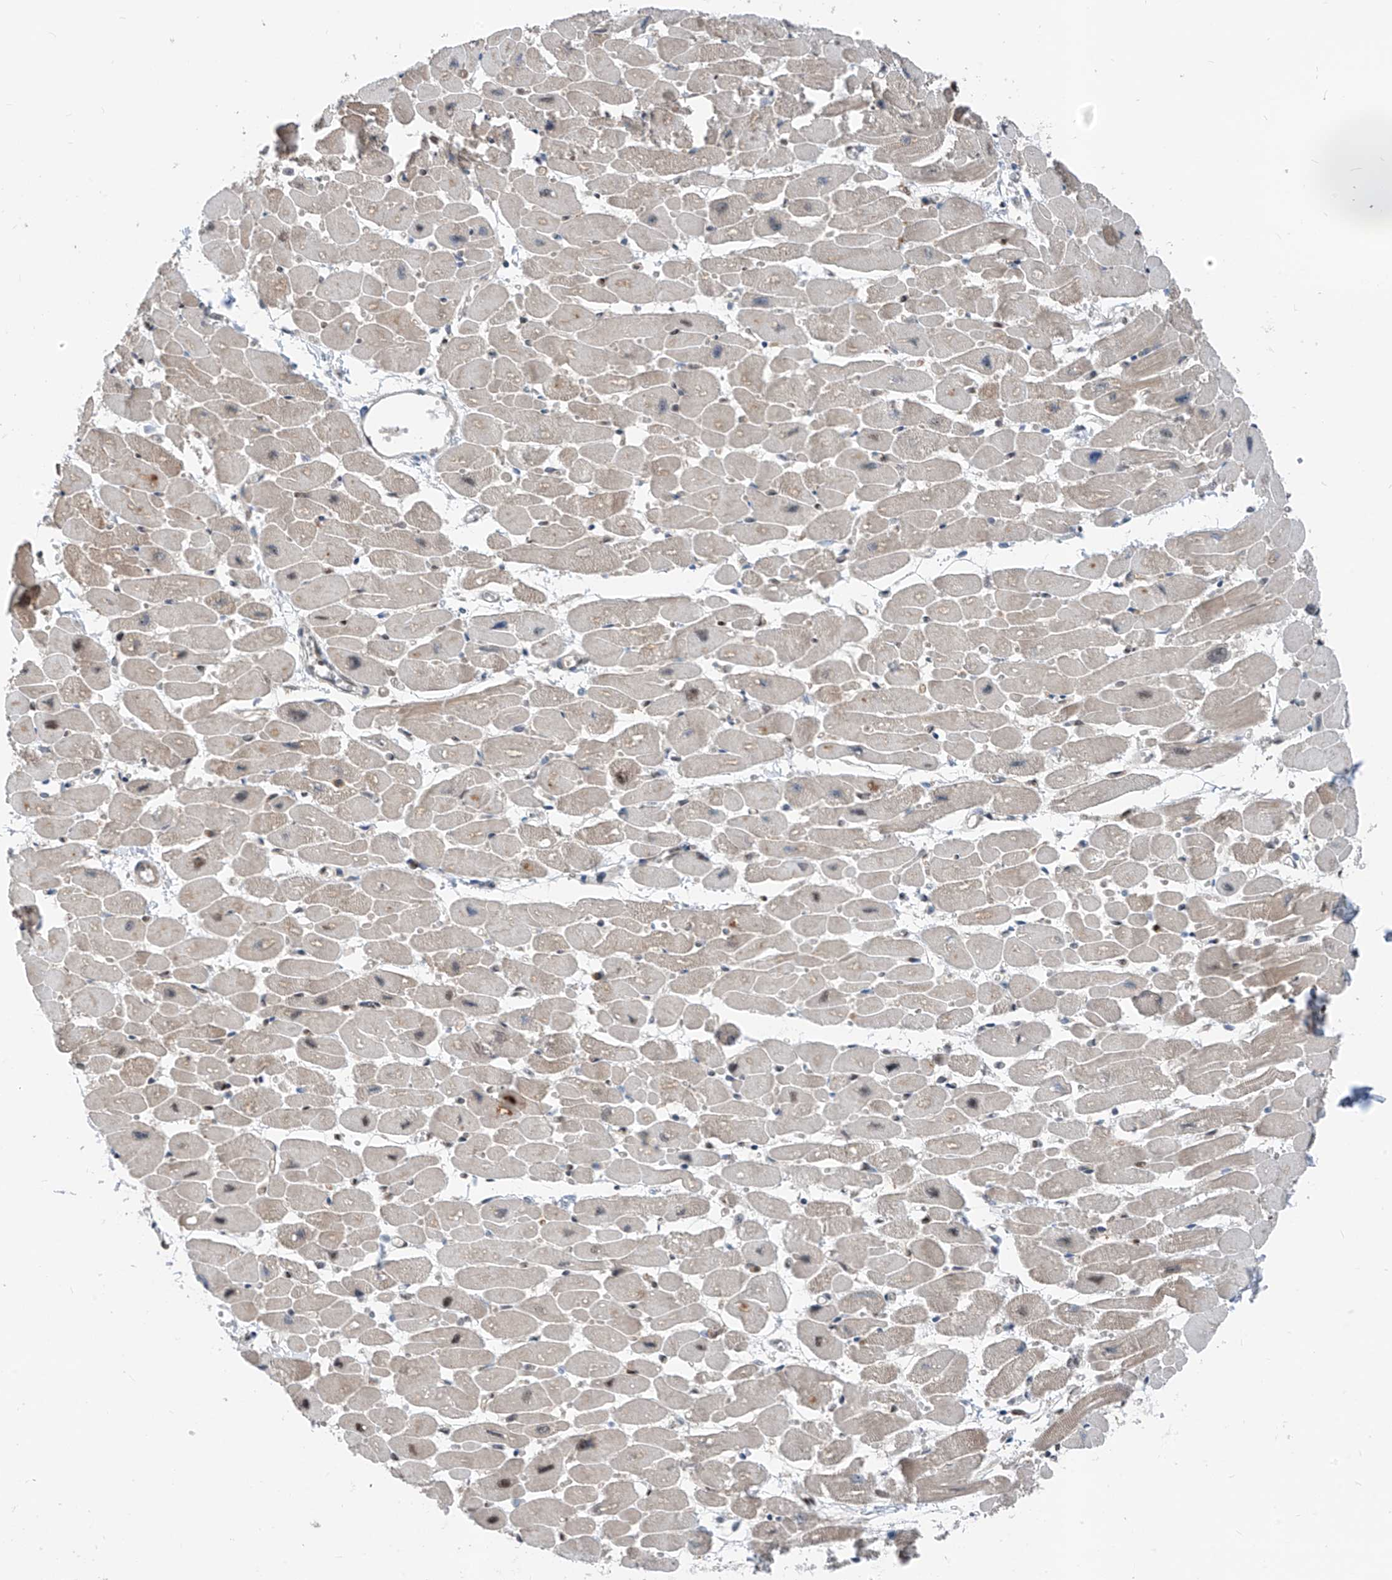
{"staining": {"intensity": "moderate", "quantity": "25%-75%", "location": "cytoplasmic/membranous,nuclear"}, "tissue": "heart muscle", "cell_type": "Cardiomyocytes", "image_type": "normal", "snomed": [{"axis": "morphology", "description": "Normal tissue, NOS"}, {"axis": "topography", "description": "Heart"}], "caption": "Immunohistochemical staining of normal heart muscle shows moderate cytoplasmic/membranous,nuclear protein staining in about 25%-75% of cardiomyocytes. The staining is performed using DAB brown chromogen to label protein expression. The nuclei are counter-stained blue using hematoxylin.", "gene": "RBP7", "patient": {"sex": "female", "age": 54}}